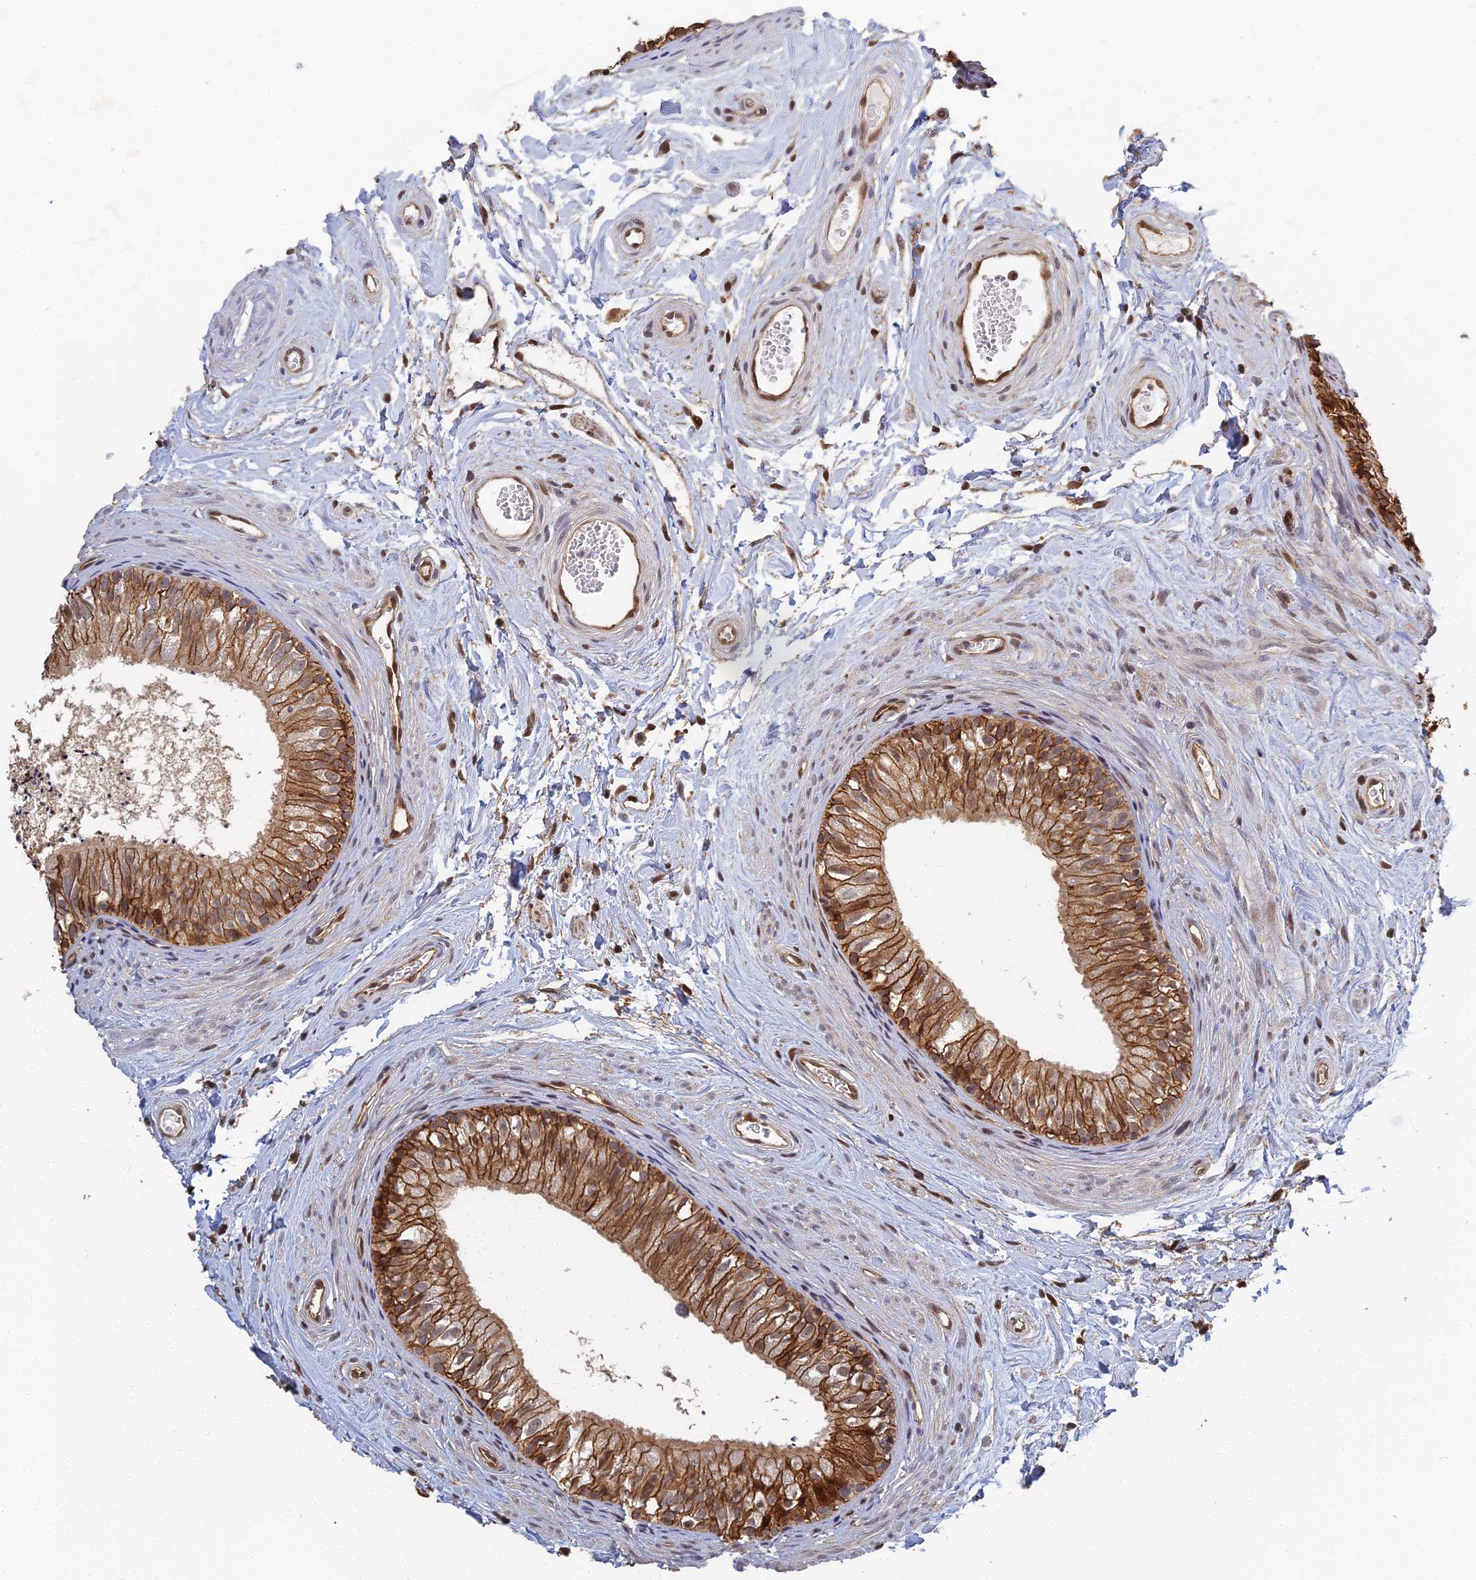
{"staining": {"intensity": "strong", "quantity": ">75%", "location": "cytoplasmic/membranous"}, "tissue": "epididymis", "cell_type": "Glandular cells", "image_type": "normal", "snomed": [{"axis": "morphology", "description": "Normal tissue, NOS"}, {"axis": "topography", "description": "Epididymis"}], "caption": "Benign epididymis displays strong cytoplasmic/membranous expression in approximately >75% of glandular cells (IHC, brightfield microscopy, high magnification)..", "gene": "LRRN3", "patient": {"sex": "male", "age": 56}}